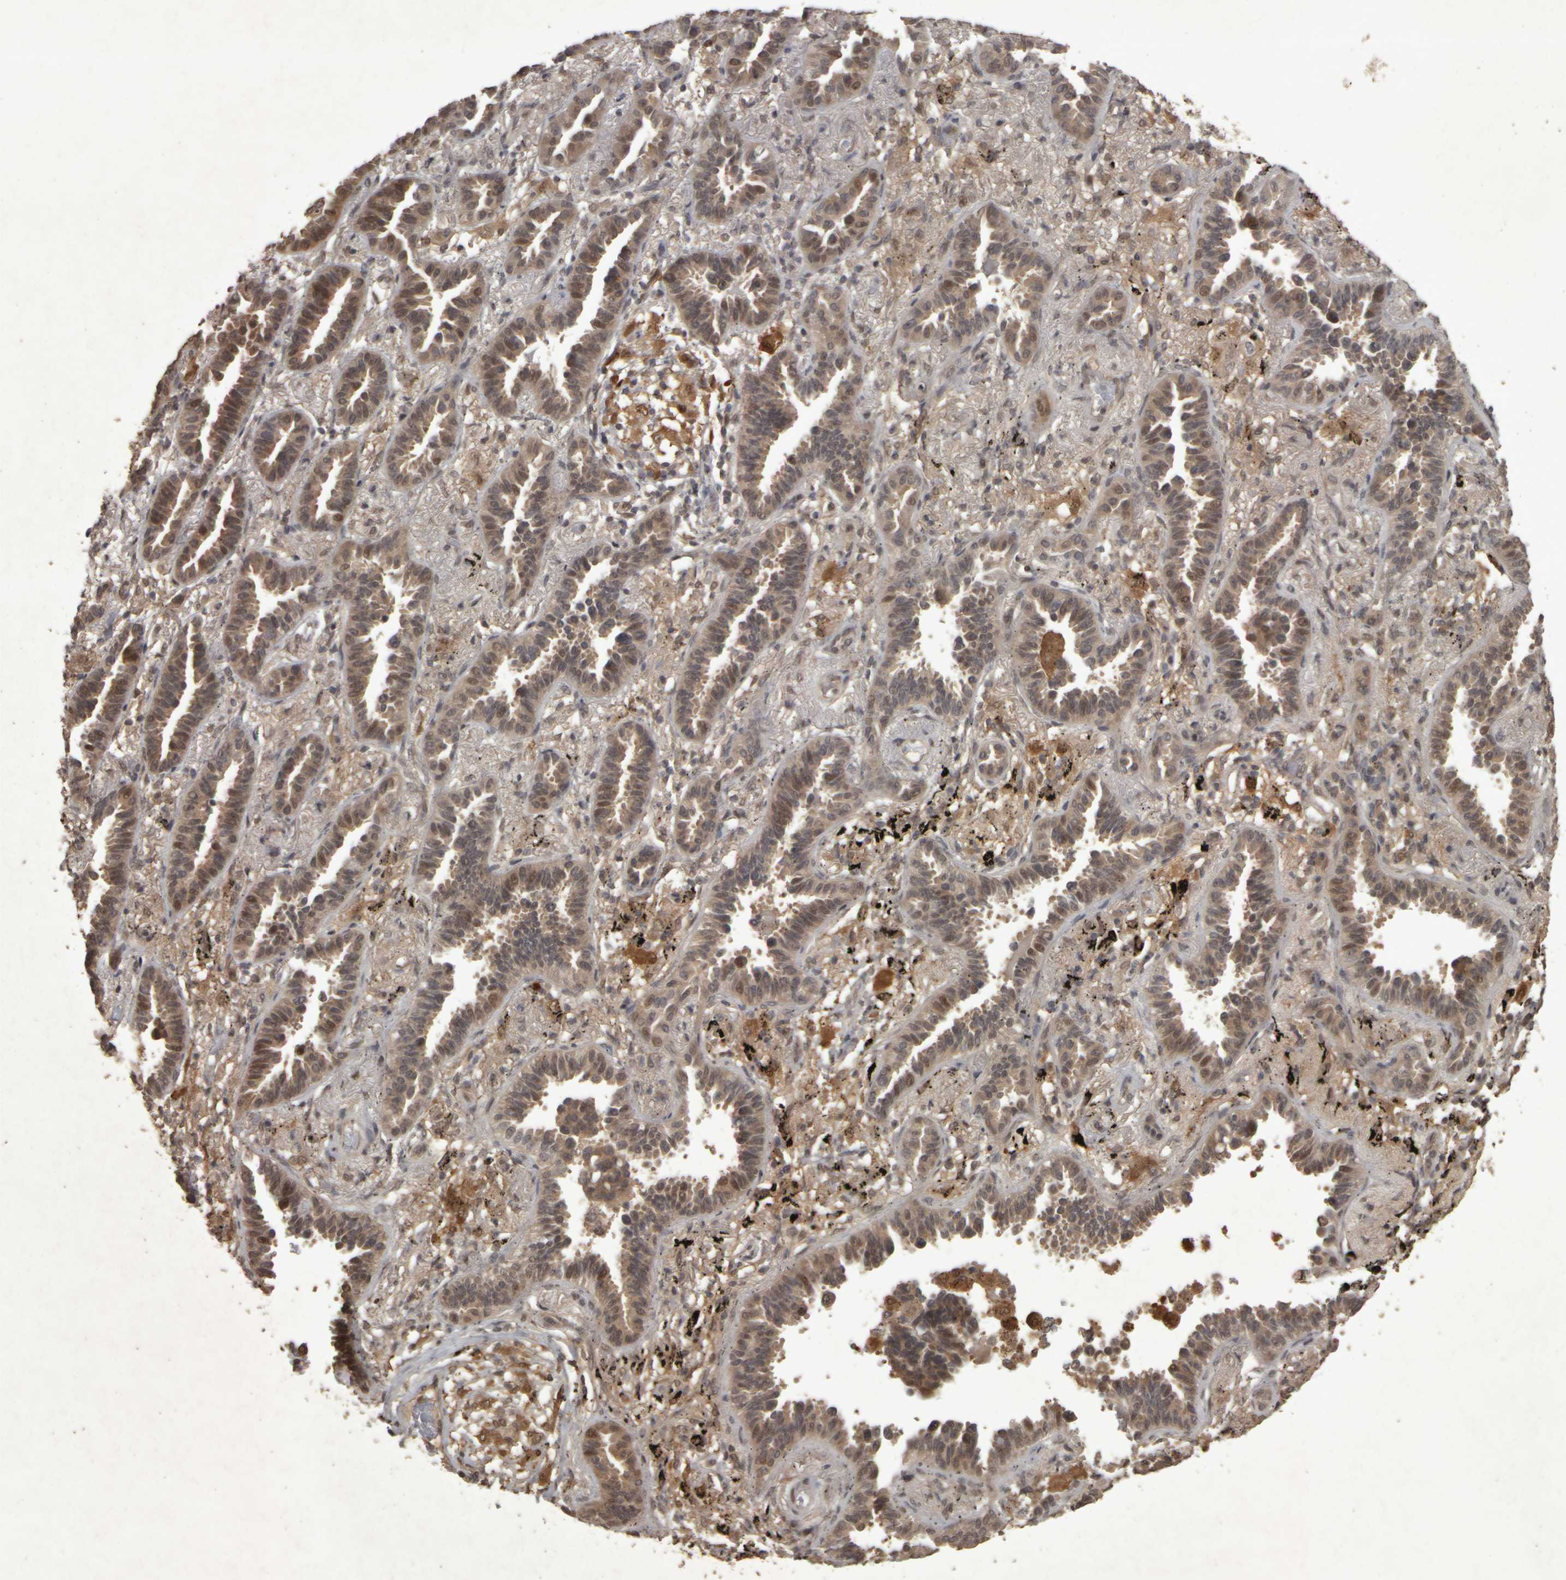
{"staining": {"intensity": "weak", "quantity": ">75%", "location": "cytoplasmic/membranous,nuclear"}, "tissue": "lung cancer", "cell_type": "Tumor cells", "image_type": "cancer", "snomed": [{"axis": "morphology", "description": "Adenocarcinoma, NOS"}, {"axis": "topography", "description": "Lung"}], "caption": "High-magnification brightfield microscopy of adenocarcinoma (lung) stained with DAB (brown) and counterstained with hematoxylin (blue). tumor cells exhibit weak cytoplasmic/membranous and nuclear staining is present in approximately>75% of cells.", "gene": "ACO1", "patient": {"sex": "male", "age": 59}}